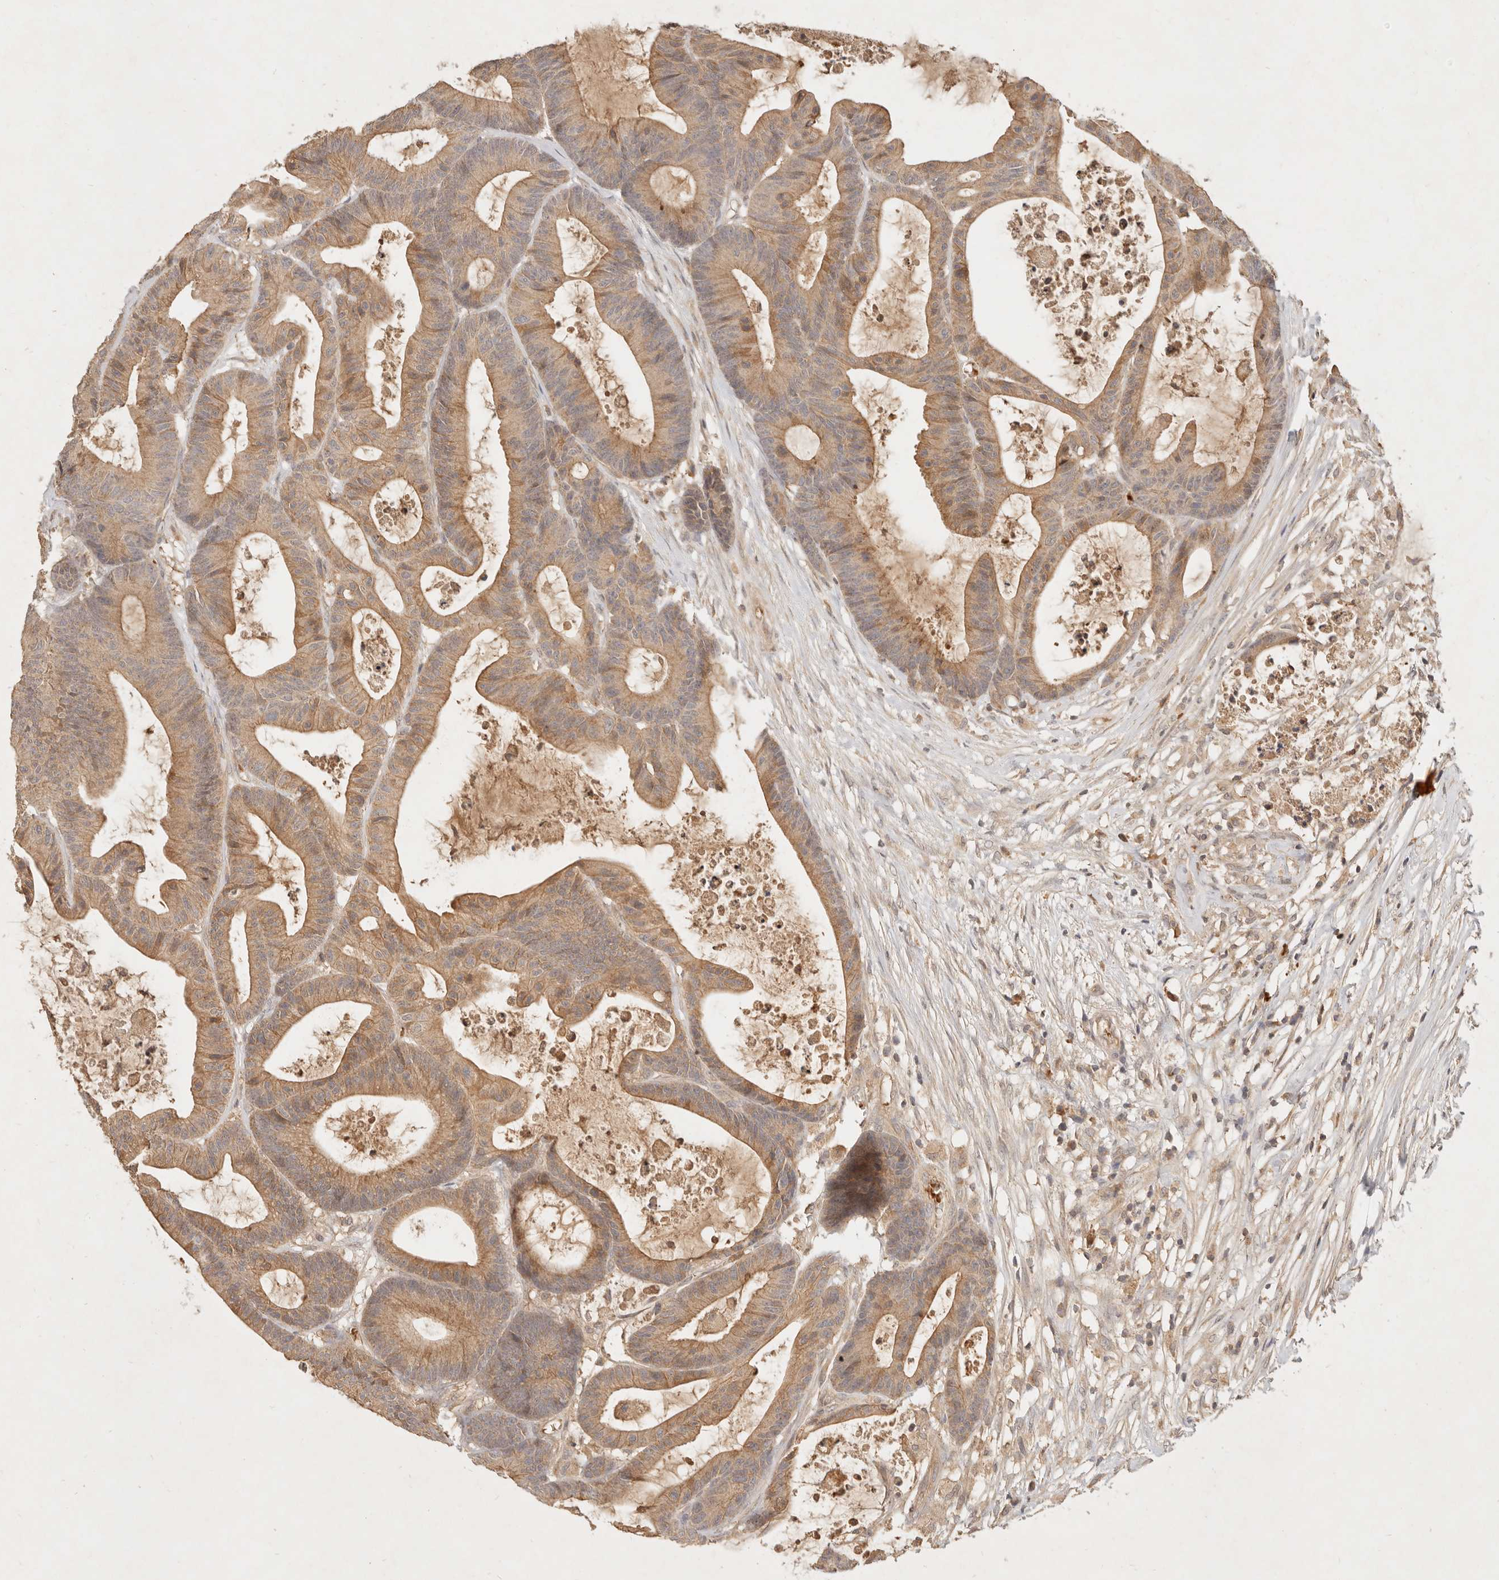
{"staining": {"intensity": "moderate", "quantity": ">75%", "location": "cytoplasmic/membranous"}, "tissue": "colorectal cancer", "cell_type": "Tumor cells", "image_type": "cancer", "snomed": [{"axis": "morphology", "description": "Adenocarcinoma, NOS"}, {"axis": "topography", "description": "Colon"}], "caption": "Adenocarcinoma (colorectal) tissue shows moderate cytoplasmic/membranous staining in about >75% of tumor cells, visualized by immunohistochemistry.", "gene": "FREM2", "patient": {"sex": "female", "age": 84}}